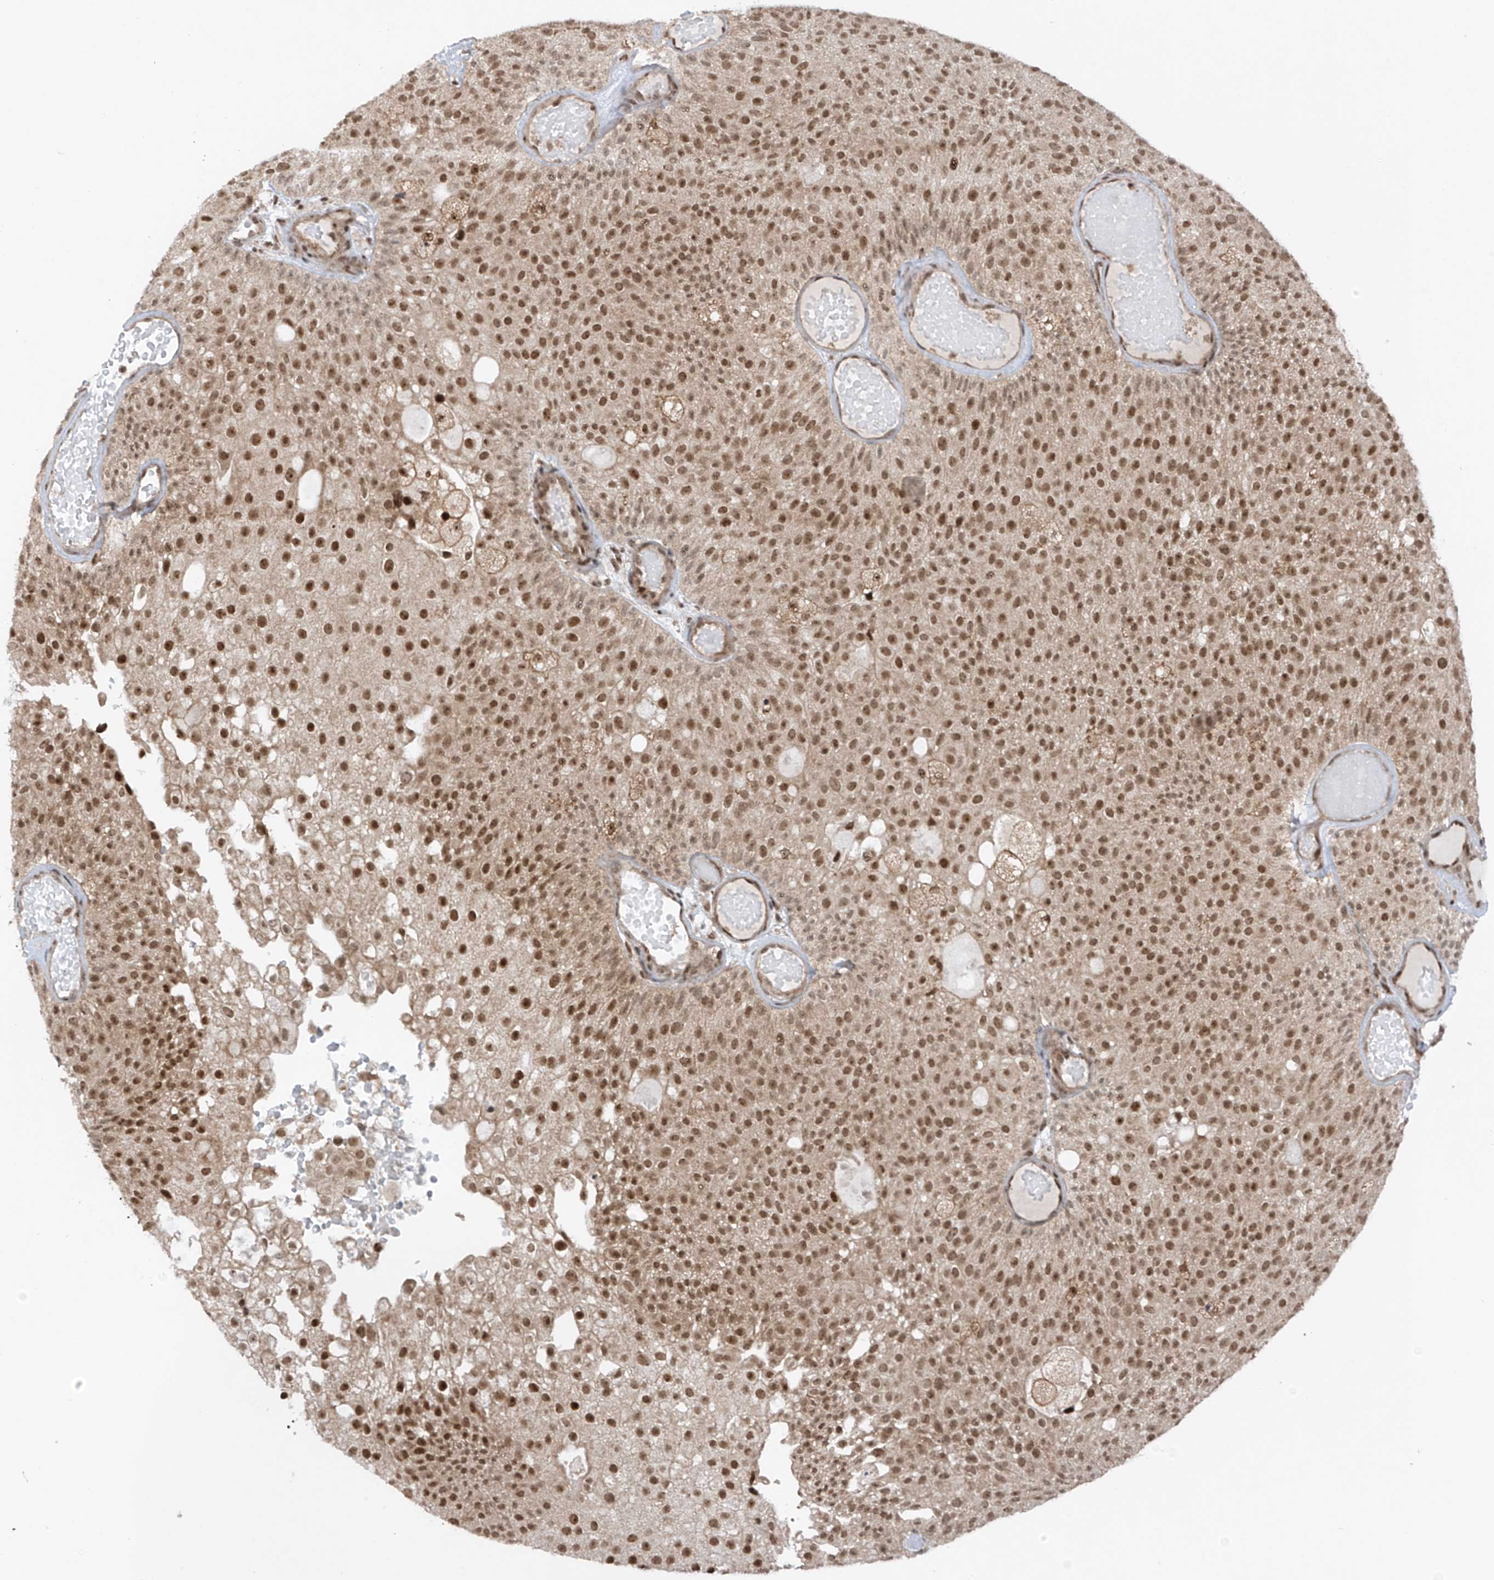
{"staining": {"intensity": "moderate", "quantity": ">75%", "location": "nuclear"}, "tissue": "urothelial cancer", "cell_type": "Tumor cells", "image_type": "cancer", "snomed": [{"axis": "morphology", "description": "Urothelial carcinoma, Low grade"}, {"axis": "topography", "description": "Urinary bladder"}], "caption": "Immunohistochemistry (IHC) (DAB) staining of human urothelial carcinoma (low-grade) shows moderate nuclear protein expression in about >75% of tumor cells.", "gene": "REPIN1", "patient": {"sex": "male", "age": 78}}